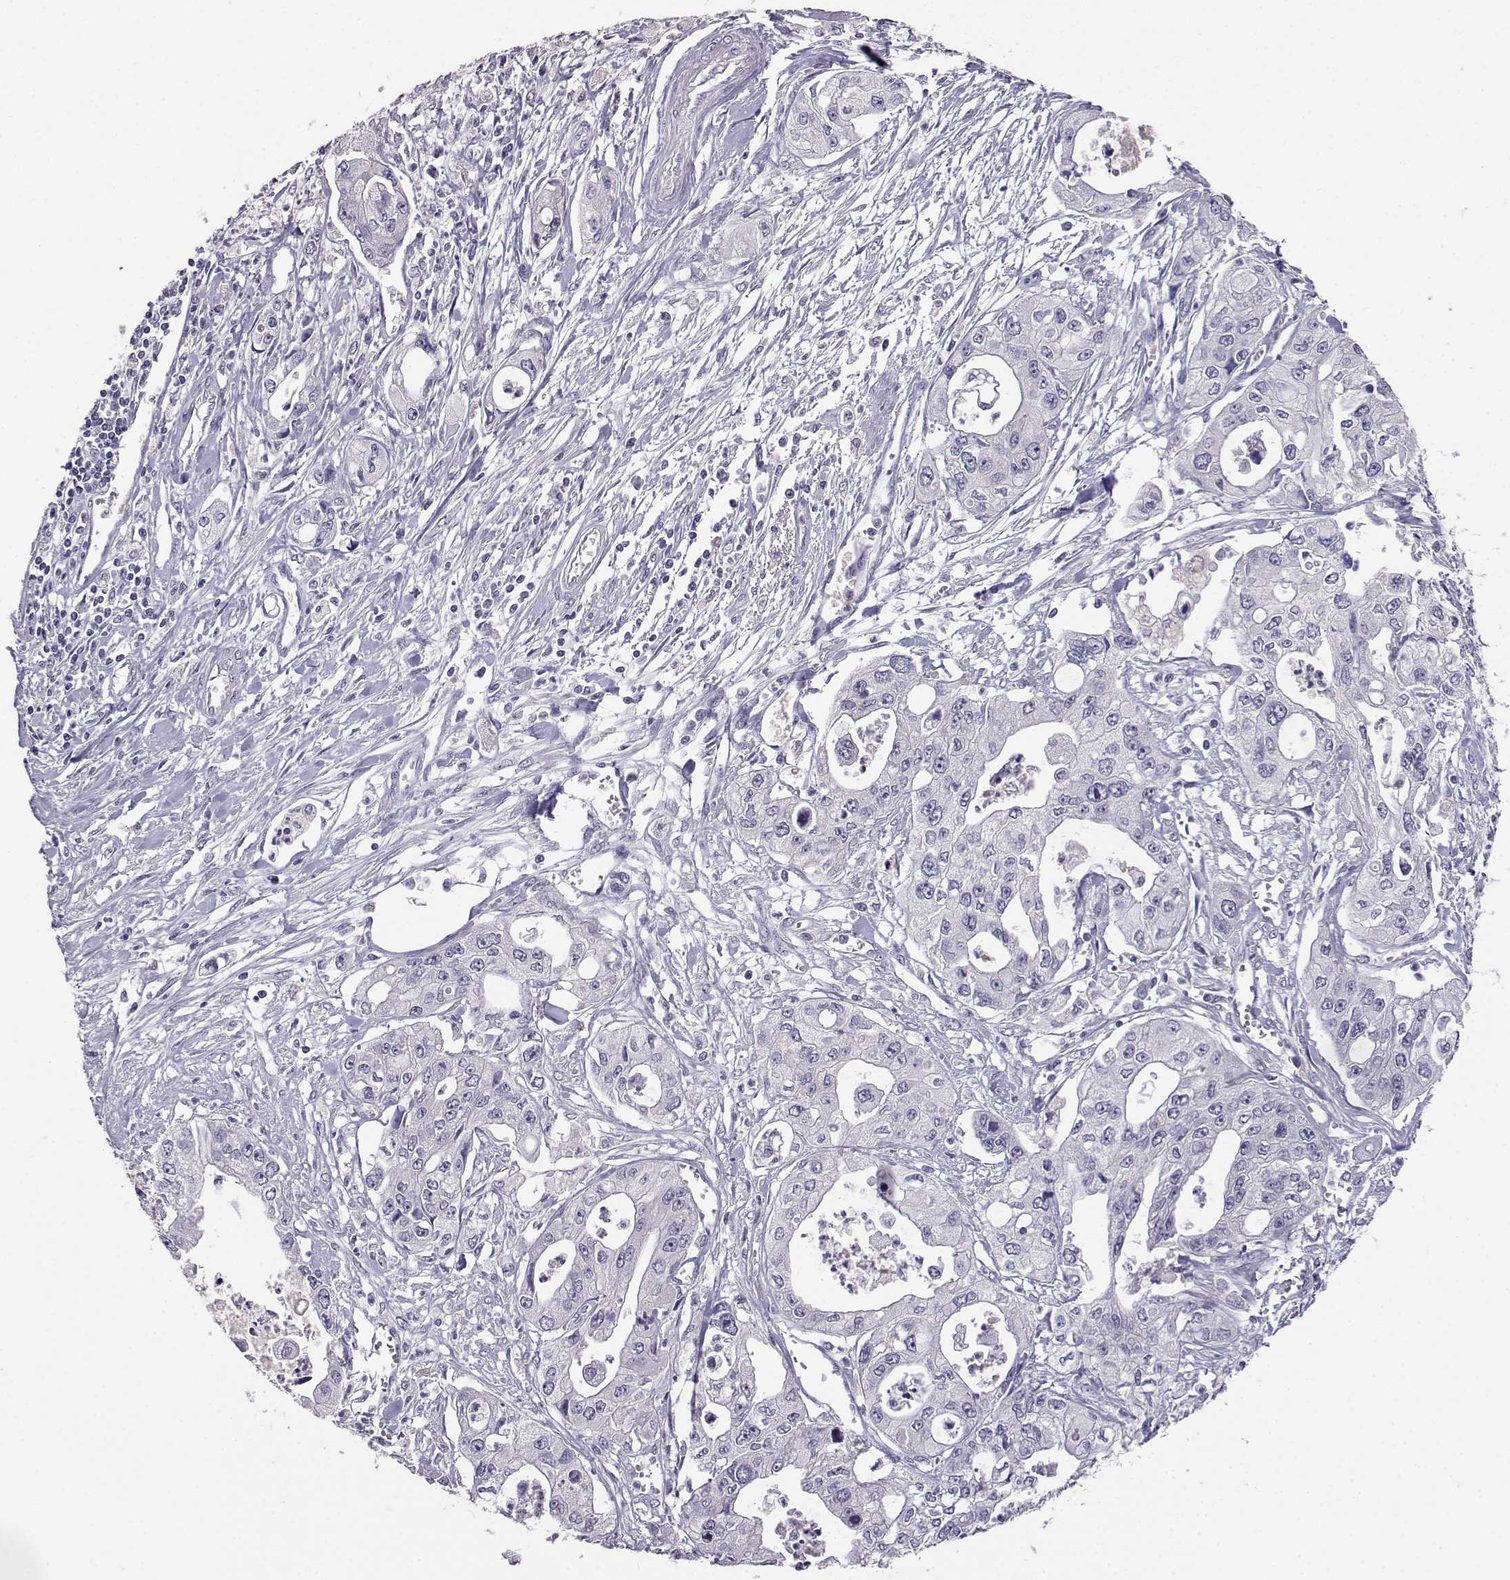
{"staining": {"intensity": "negative", "quantity": "none", "location": "none"}, "tissue": "pancreatic cancer", "cell_type": "Tumor cells", "image_type": "cancer", "snomed": [{"axis": "morphology", "description": "Adenocarcinoma, NOS"}, {"axis": "topography", "description": "Pancreas"}], "caption": "Pancreatic cancer (adenocarcinoma) was stained to show a protein in brown. There is no significant staining in tumor cells.", "gene": "AKR1B1", "patient": {"sex": "male", "age": 70}}